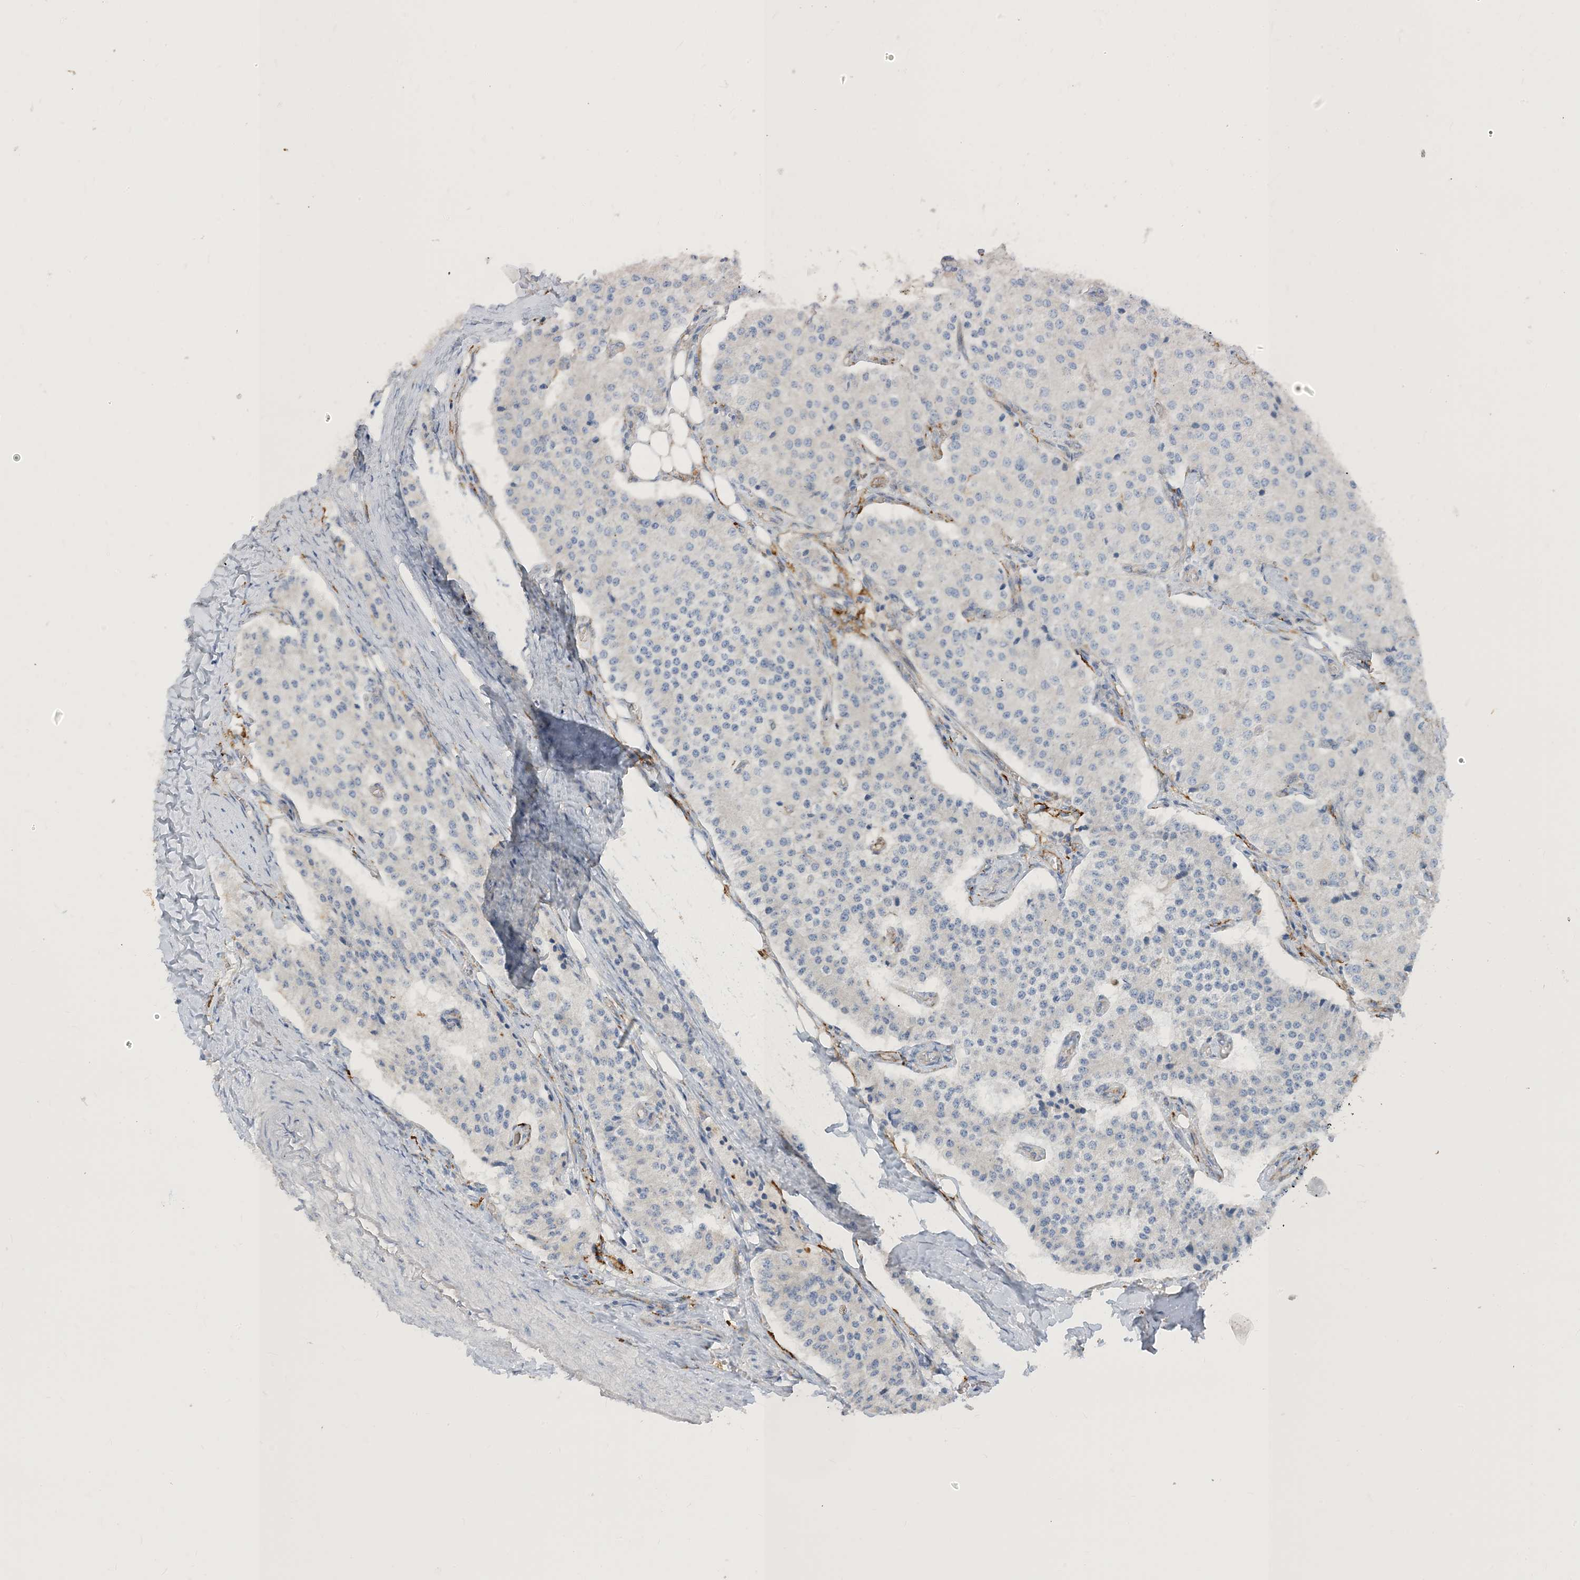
{"staining": {"intensity": "negative", "quantity": "none", "location": "none"}, "tissue": "carcinoid", "cell_type": "Tumor cells", "image_type": "cancer", "snomed": [{"axis": "morphology", "description": "Carcinoid, malignant, NOS"}, {"axis": "topography", "description": "Colon"}], "caption": "Carcinoid stained for a protein using immunohistochemistry exhibits no positivity tumor cells.", "gene": "PEAR1", "patient": {"sex": "female", "age": 52}}